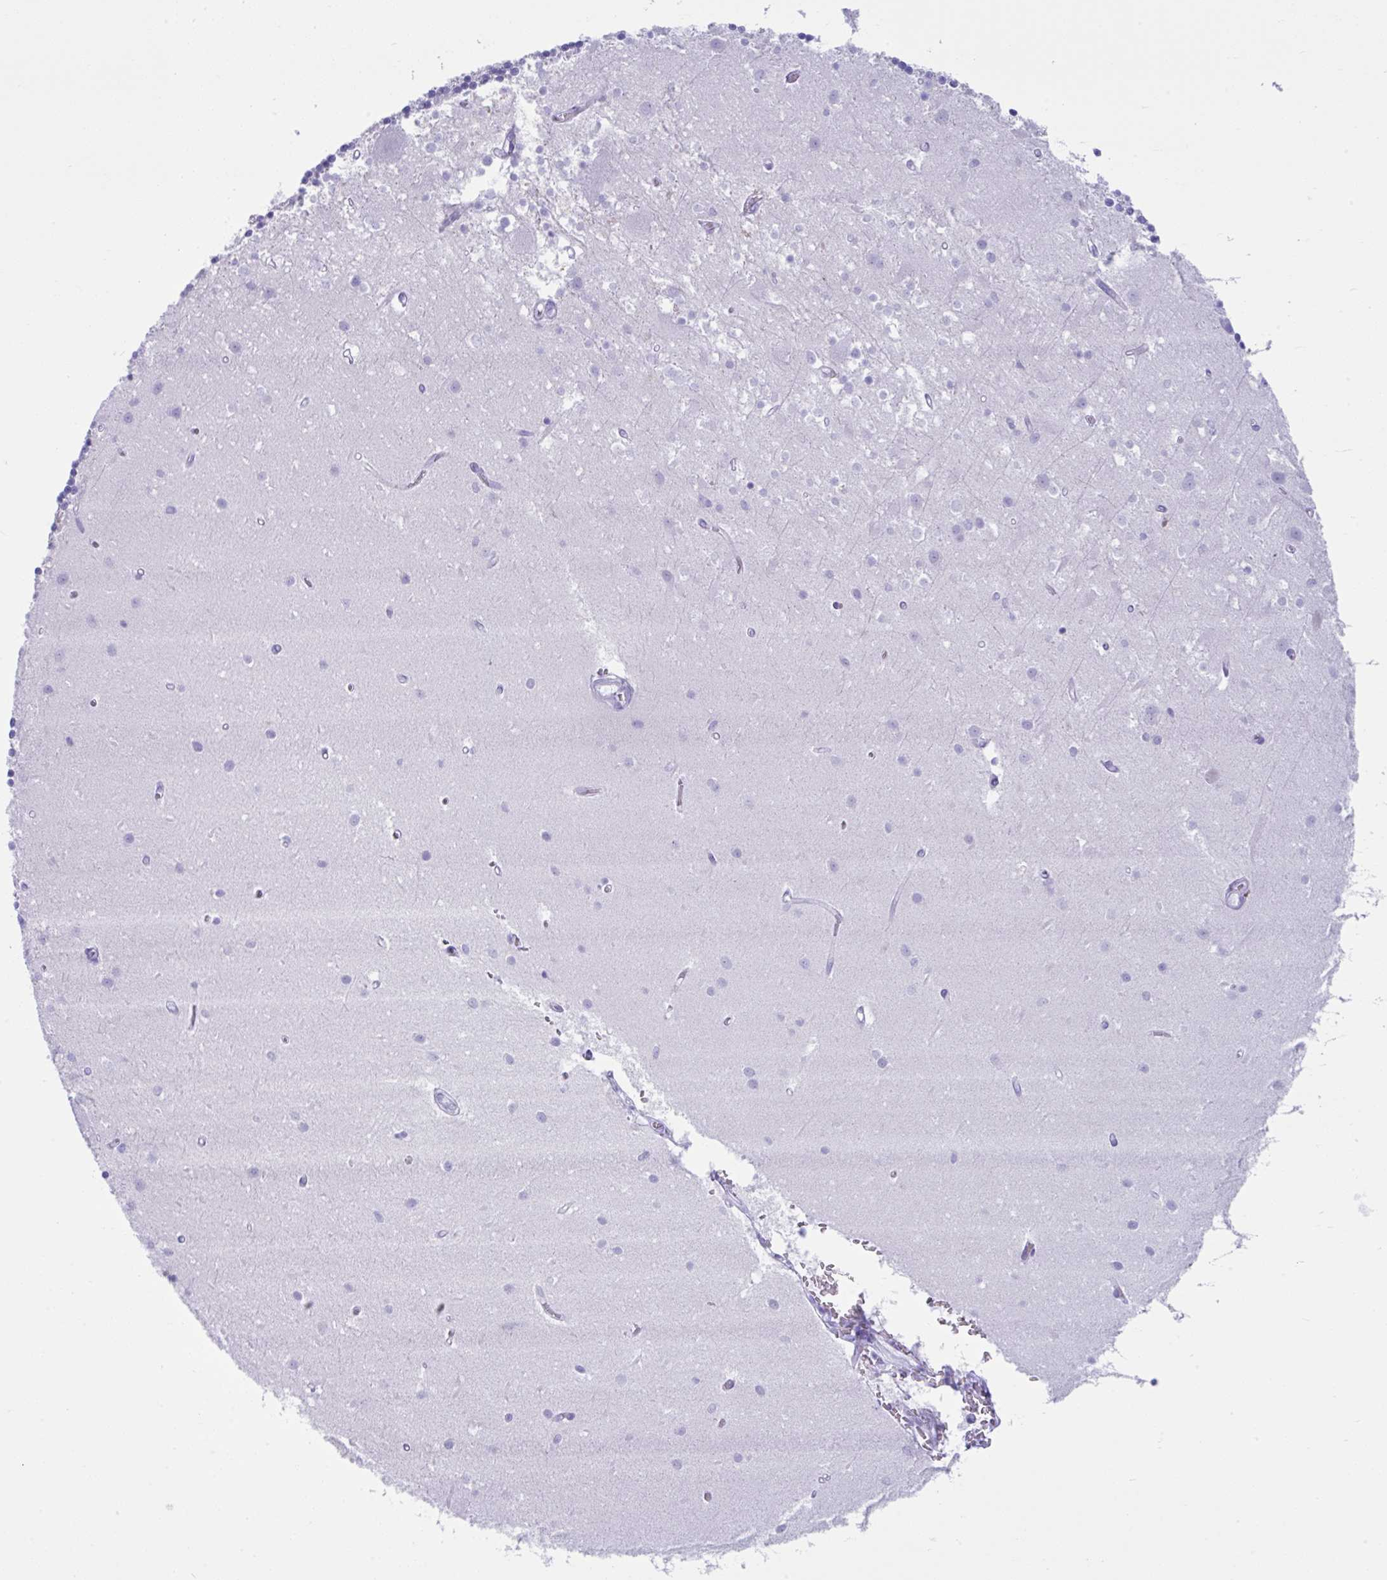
{"staining": {"intensity": "negative", "quantity": "none", "location": "none"}, "tissue": "cerebellum", "cell_type": "Cells in granular layer", "image_type": "normal", "snomed": [{"axis": "morphology", "description": "Normal tissue, NOS"}, {"axis": "topography", "description": "Cerebellum"}], "caption": "Immunohistochemistry of benign cerebellum shows no expression in cells in granular layer.", "gene": "PSCA", "patient": {"sex": "male", "age": 54}}